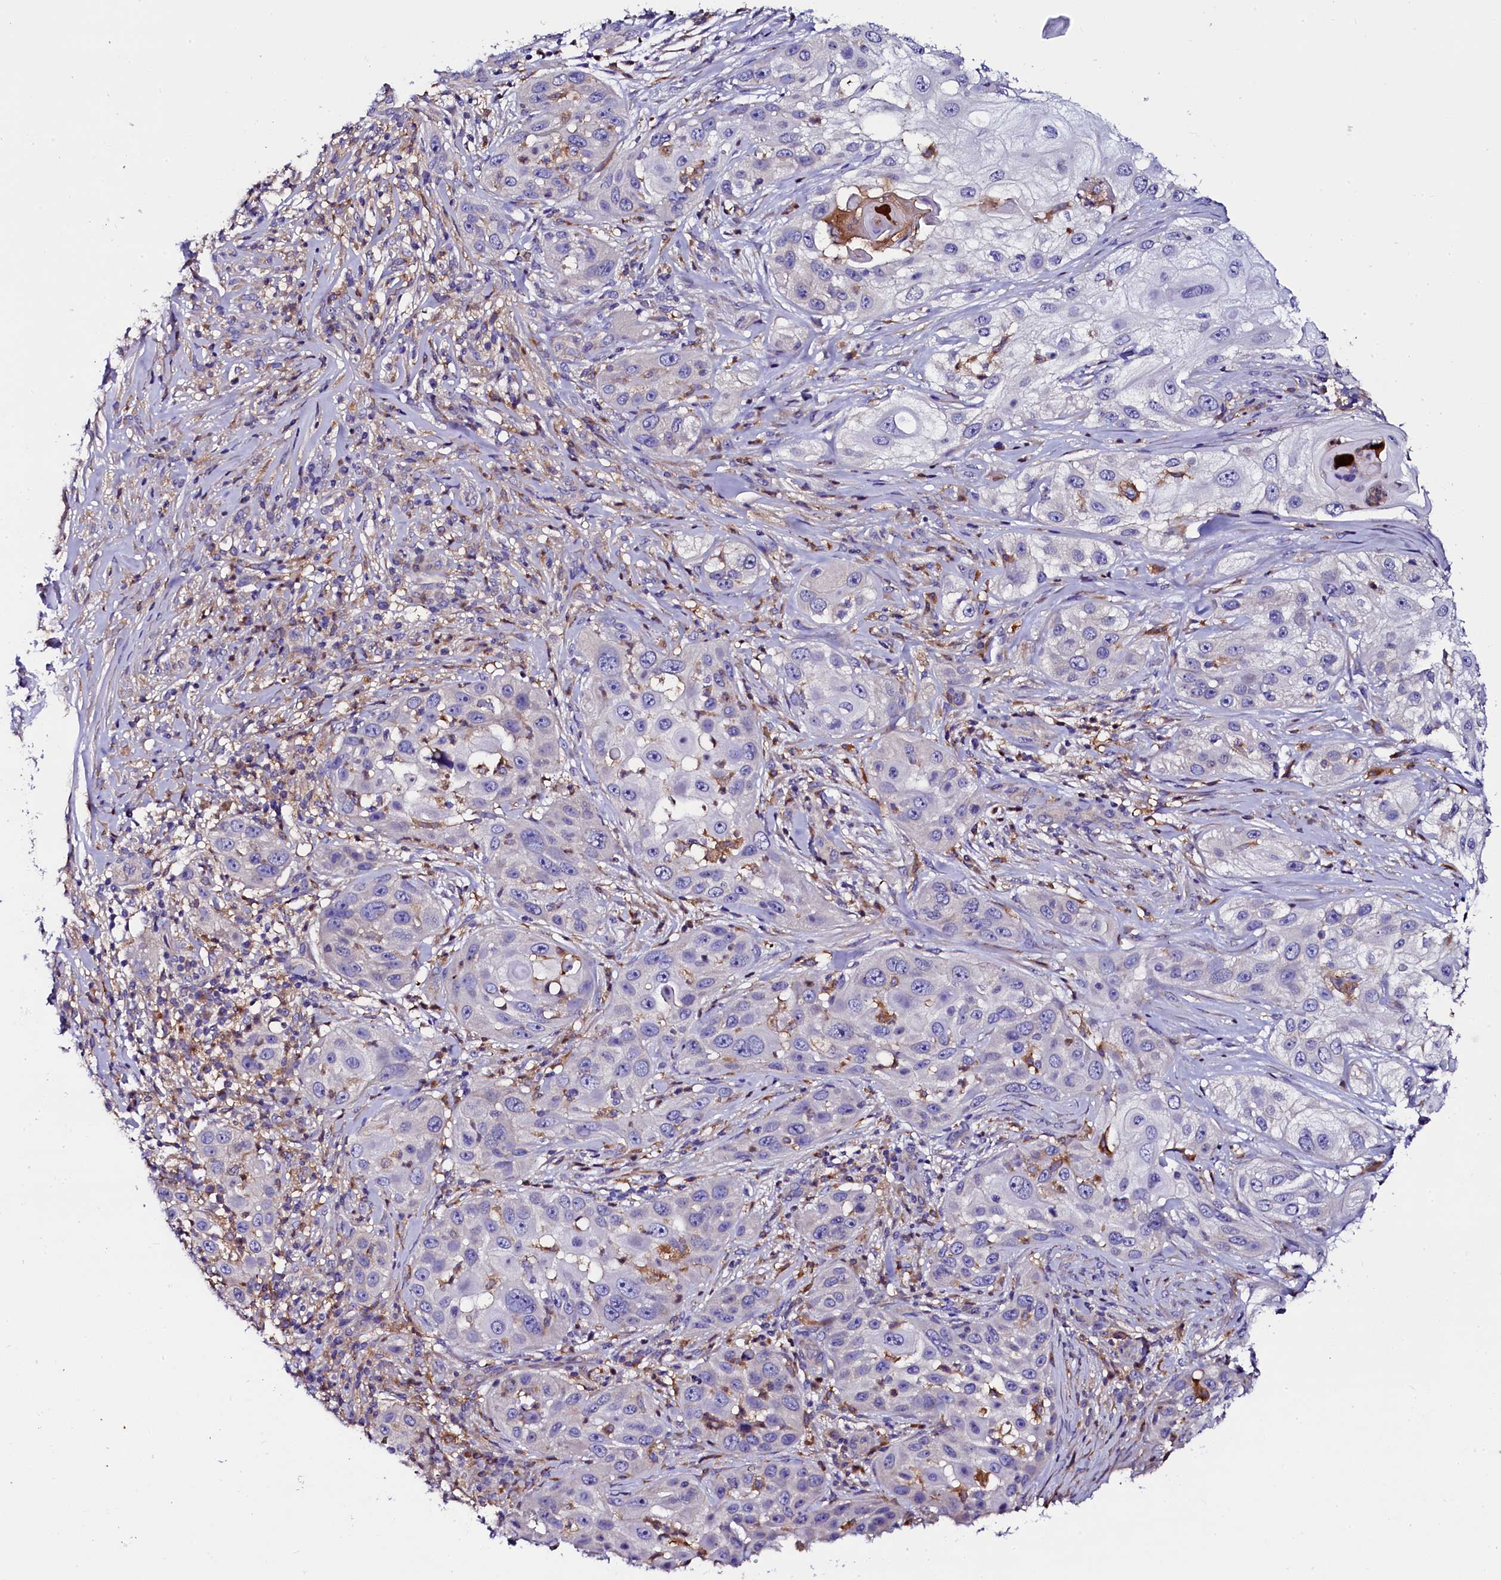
{"staining": {"intensity": "negative", "quantity": "none", "location": "none"}, "tissue": "skin cancer", "cell_type": "Tumor cells", "image_type": "cancer", "snomed": [{"axis": "morphology", "description": "Squamous cell carcinoma, NOS"}, {"axis": "topography", "description": "Skin"}], "caption": "Tumor cells show no significant staining in skin cancer (squamous cell carcinoma). Brightfield microscopy of IHC stained with DAB (brown) and hematoxylin (blue), captured at high magnification.", "gene": "OTOL1", "patient": {"sex": "female", "age": 44}}